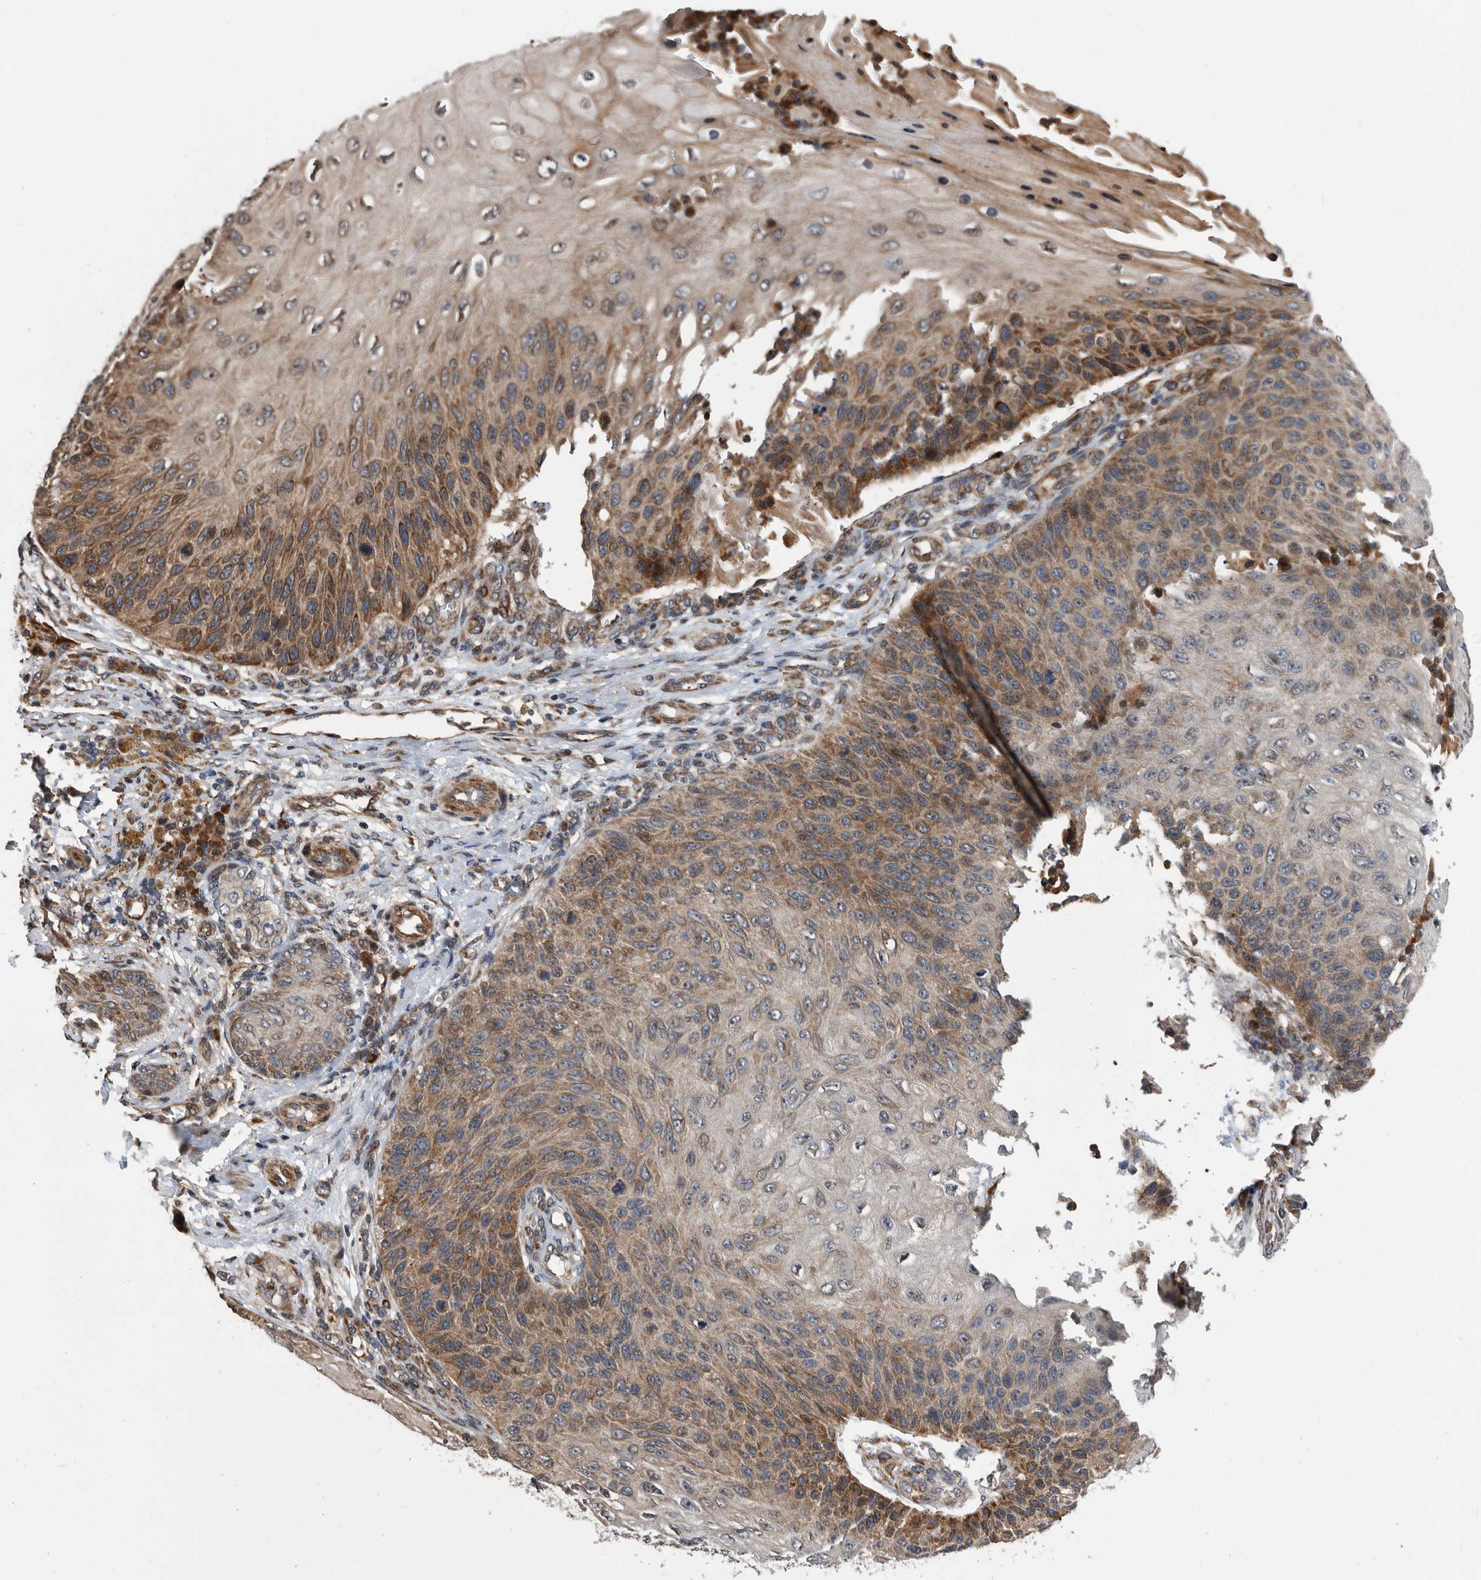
{"staining": {"intensity": "moderate", "quantity": "25%-75%", "location": "cytoplasmic/membranous"}, "tissue": "skin cancer", "cell_type": "Tumor cells", "image_type": "cancer", "snomed": [{"axis": "morphology", "description": "Squamous cell carcinoma, NOS"}, {"axis": "topography", "description": "Skin"}], "caption": "Moderate cytoplasmic/membranous protein staining is present in approximately 25%-75% of tumor cells in skin squamous cell carcinoma.", "gene": "SERINC2", "patient": {"sex": "female", "age": 88}}